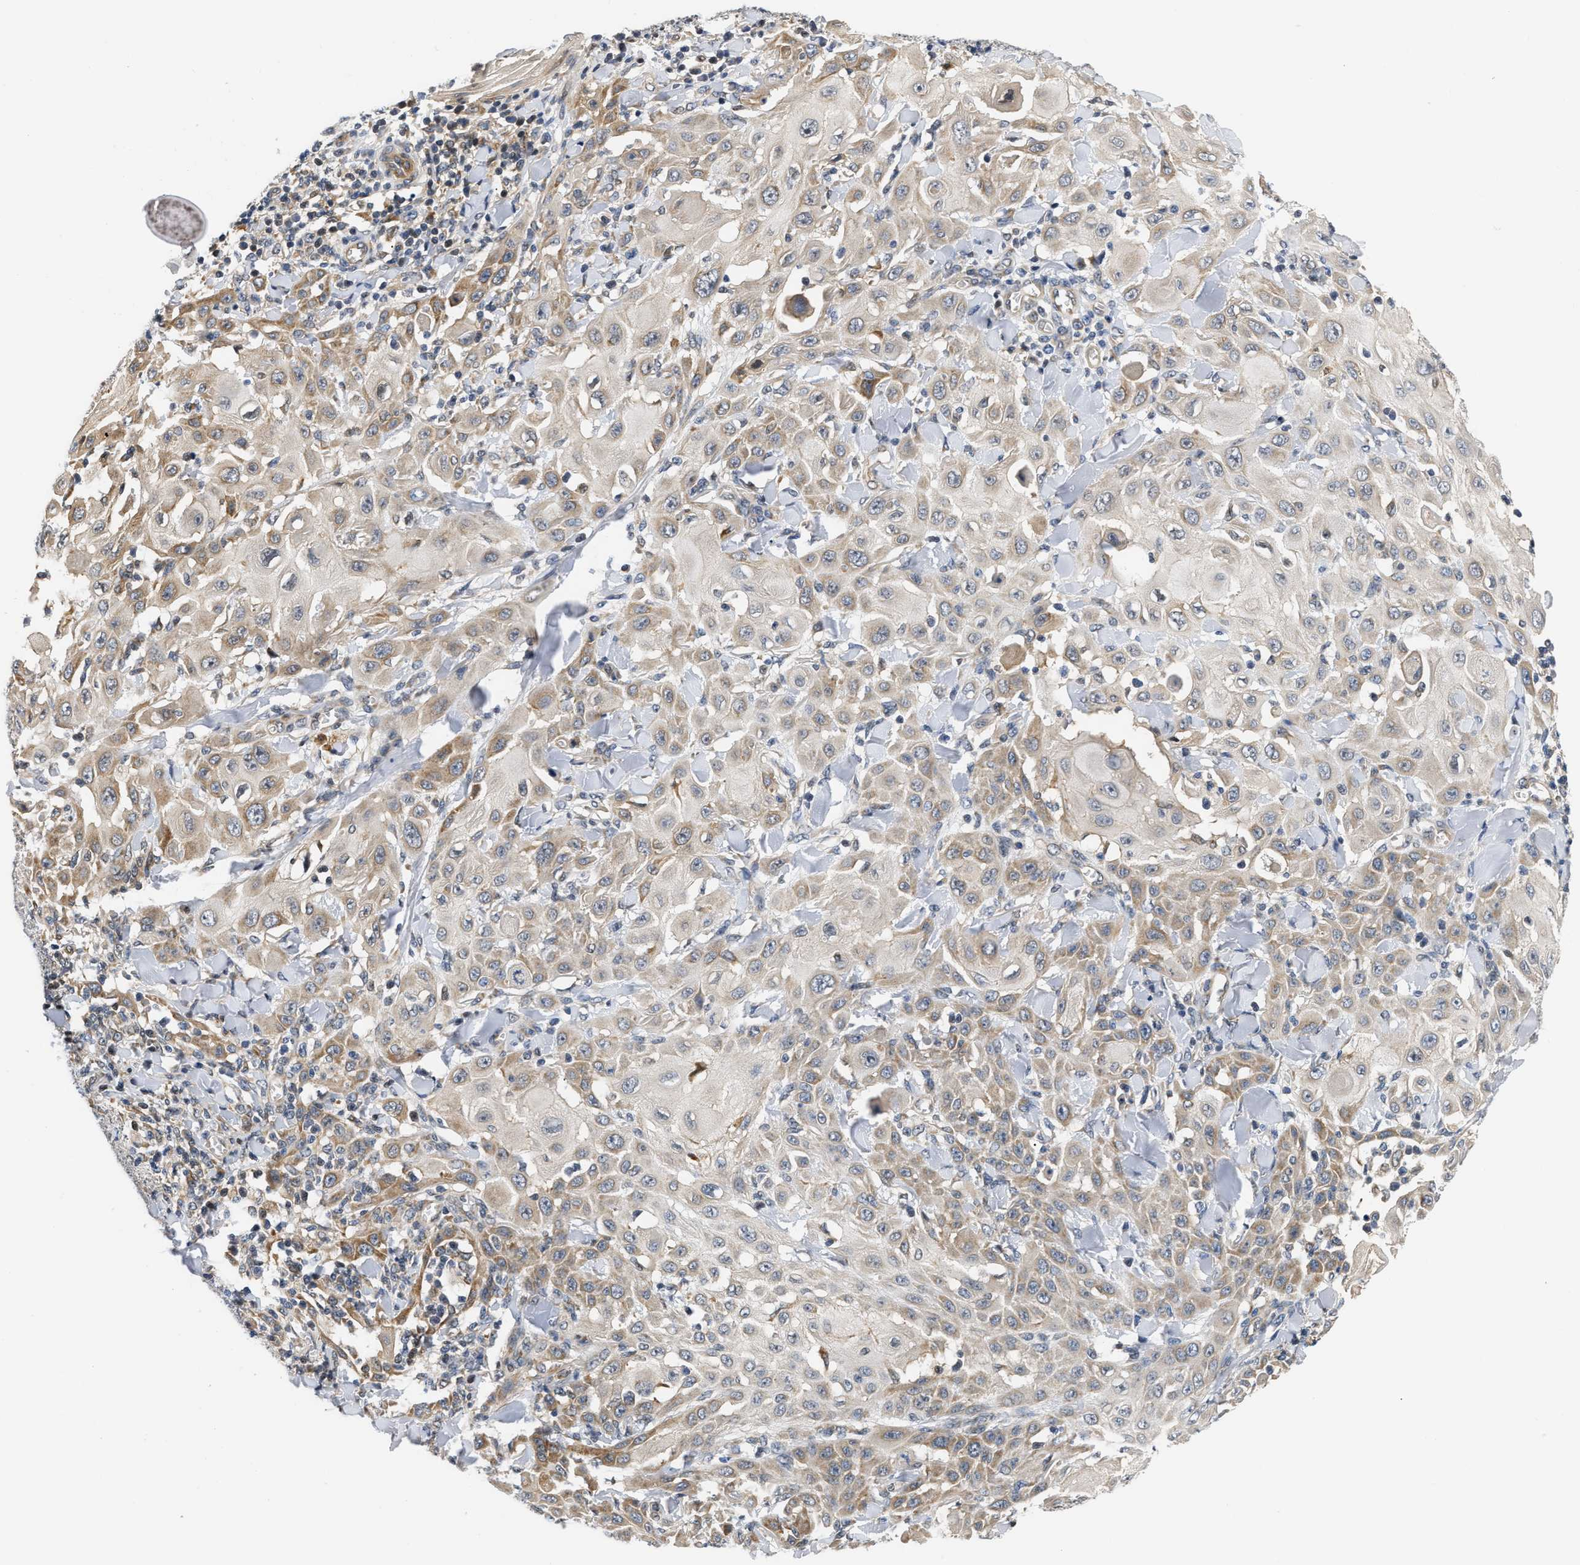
{"staining": {"intensity": "weak", "quantity": ">75%", "location": "cytoplasmic/membranous"}, "tissue": "skin cancer", "cell_type": "Tumor cells", "image_type": "cancer", "snomed": [{"axis": "morphology", "description": "Squamous cell carcinoma, NOS"}, {"axis": "topography", "description": "Skin"}], "caption": "Immunohistochemistry staining of skin cancer, which shows low levels of weak cytoplasmic/membranous positivity in about >75% of tumor cells indicating weak cytoplasmic/membranous protein expression. The staining was performed using DAB (brown) for protein detection and nuclei were counterstained in hematoxylin (blue).", "gene": "TNIP2", "patient": {"sex": "male", "age": 24}}